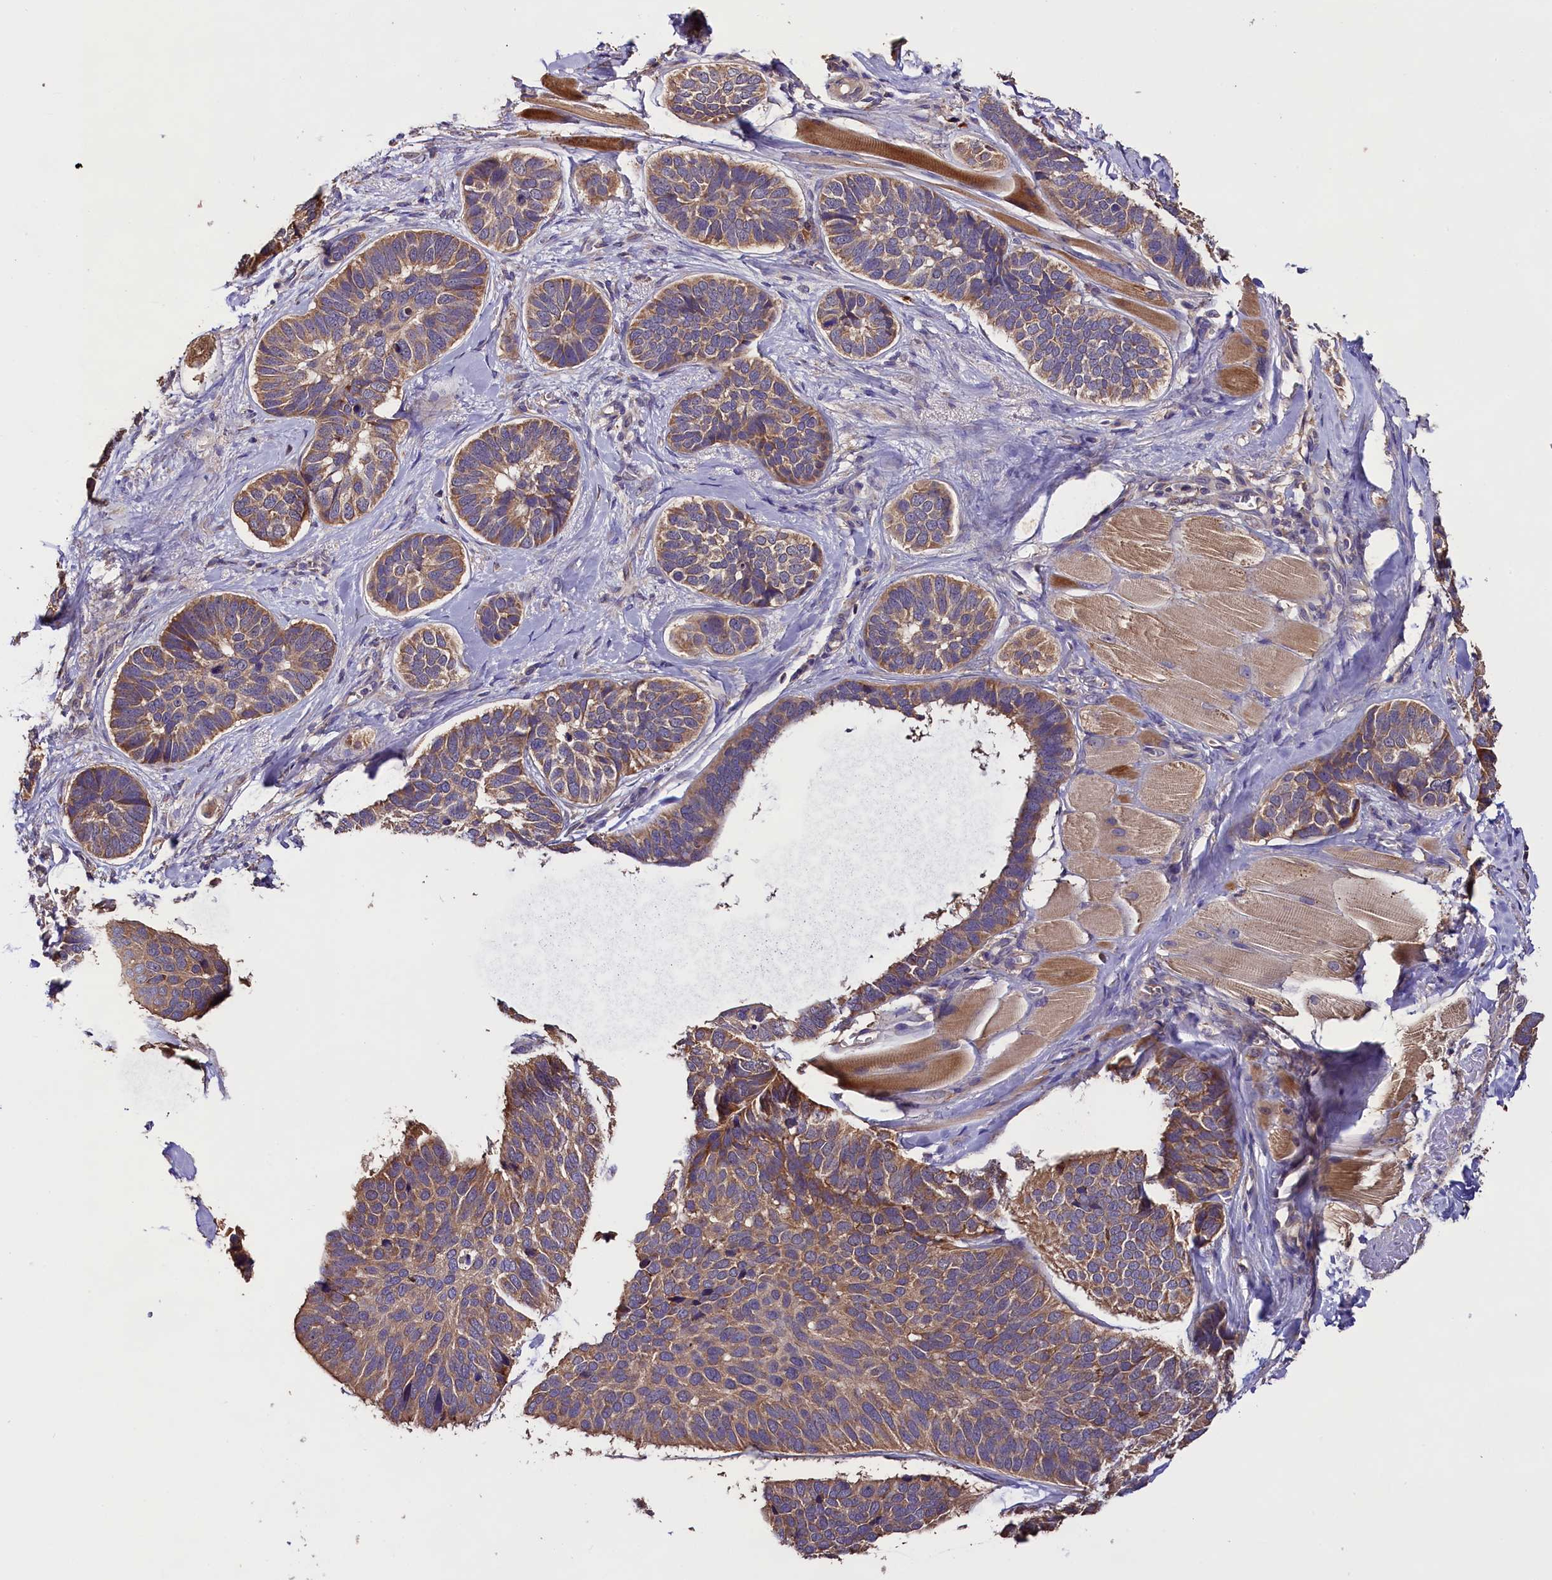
{"staining": {"intensity": "moderate", "quantity": ">75%", "location": "cytoplasmic/membranous"}, "tissue": "skin cancer", "cell_type": "Tumor cells", "image_type": "cancer", "snomed": [{"axis": "morphology", "description": "Basal cell carcinoma"}, {"axis": "topography", "description": "Skin"}], "caption": "Immunohistochemical staining of human skin basal cell carcinoma displays medium levels of moderate cytoplasmic/membranous protein staining in approximately >75% of tumor cells. Nuclei are stained in blue.", "gene": "ENKD1", "patient": {"sex": "male", "age": 62}}